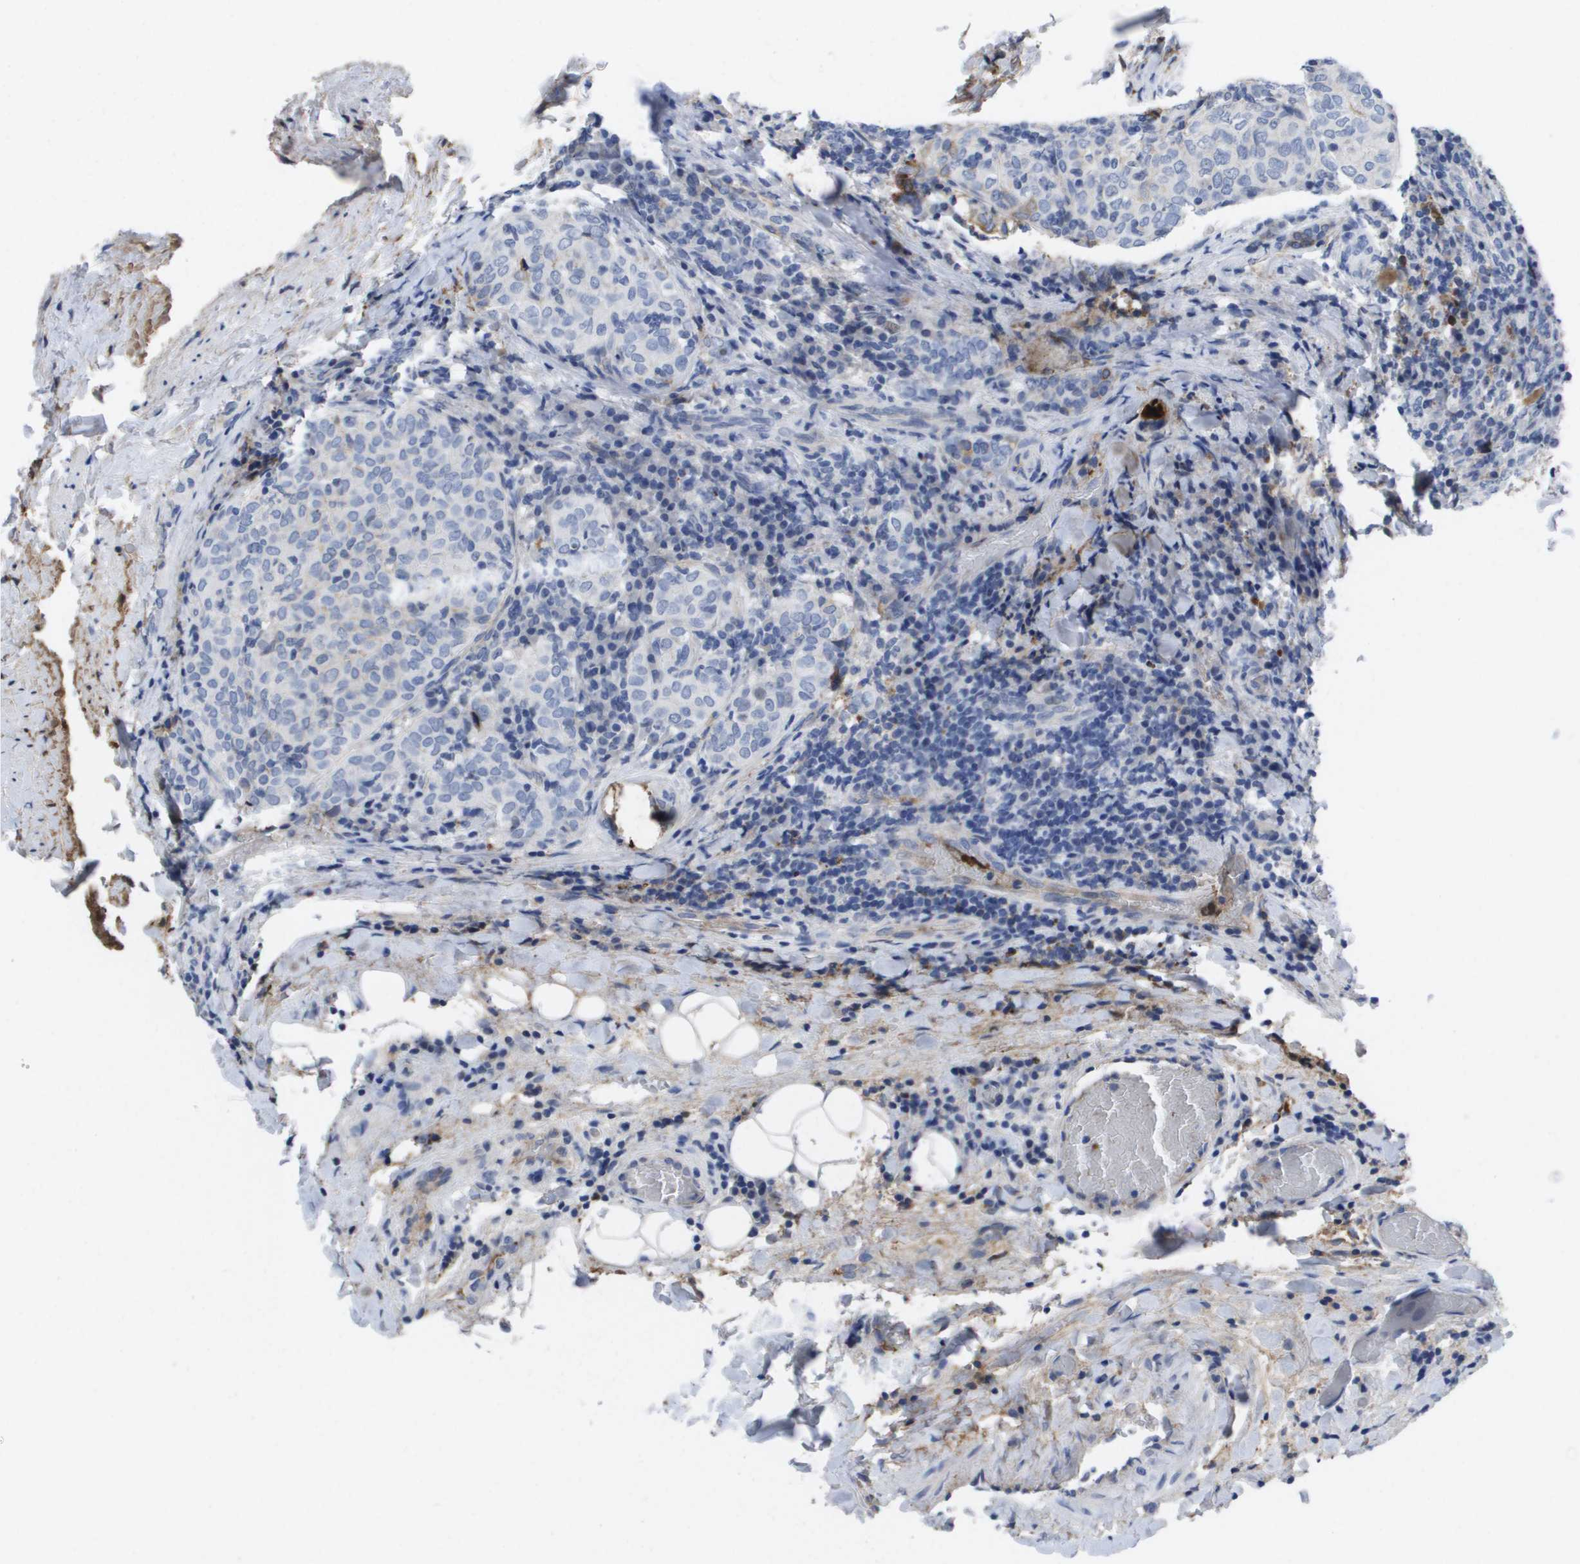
{"staining": {"intensity": "negative", "quantity": "none", "location": "none"}, "tissue": "thyroid cancer", "cell_type": "Tumor cells", "image_type": "cancer", "snomed": [{"axis": "morphology", "description": "Normal tissue, NOS"}, {"axis": "morphology", "description": "Papillary adenocarcinoma, NOS"}, {"axis": "topography", "description": "Thyroid gland"}], "caption": "IHC of human thyroid cancer reveals no staining in tumor cells. (DAB (3,3'-diaminobenzidine) IHC with hematoxylin counter stain).", "gene": "SERPINC1", "patient": {"sex": "female", "age": 30}}